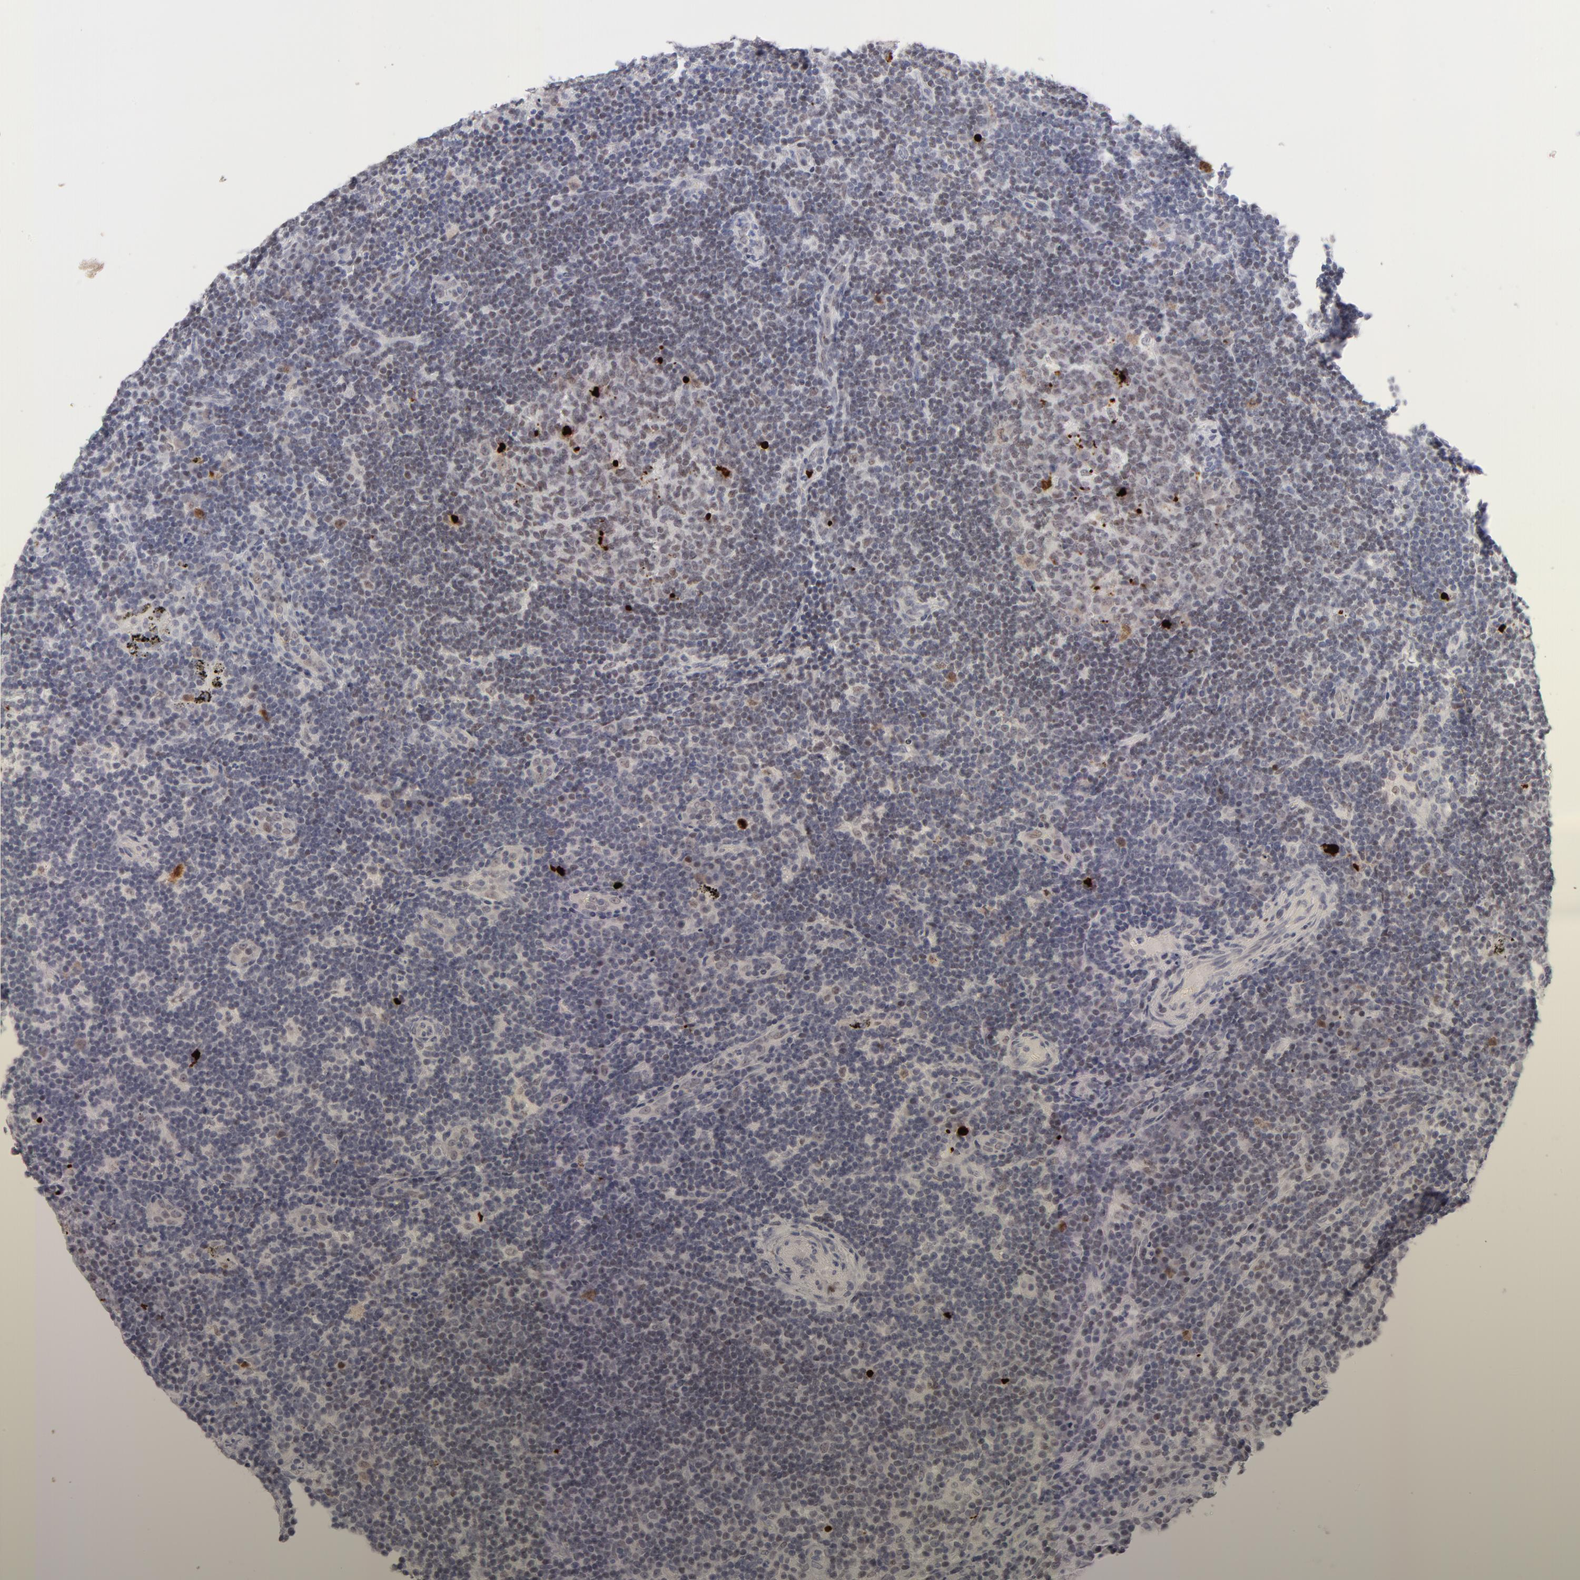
{"staining": {"intensity": "moderate", "quantity": "<25%", "location": "nuclear"}, "tissue": "lymph node", "cell_type": "Germinal center cells", "image_type": "normal", "snomed": [{"axis": "morphology", "description": "Normal tissue, NOS"}, {"axis": "morphology", "description": "Squamous cell carcinoma, metastatic, NOS"}, {"axis": "topography", "description": "Lymph node"}], "caption": "DAB immunohistochemical staining of normal human lymph node exhibits moderate nuclear protein positivity in about <25% of germinal center cells.", "gene": "PARP1", "patient": {"sex": "female", "age": 53}}